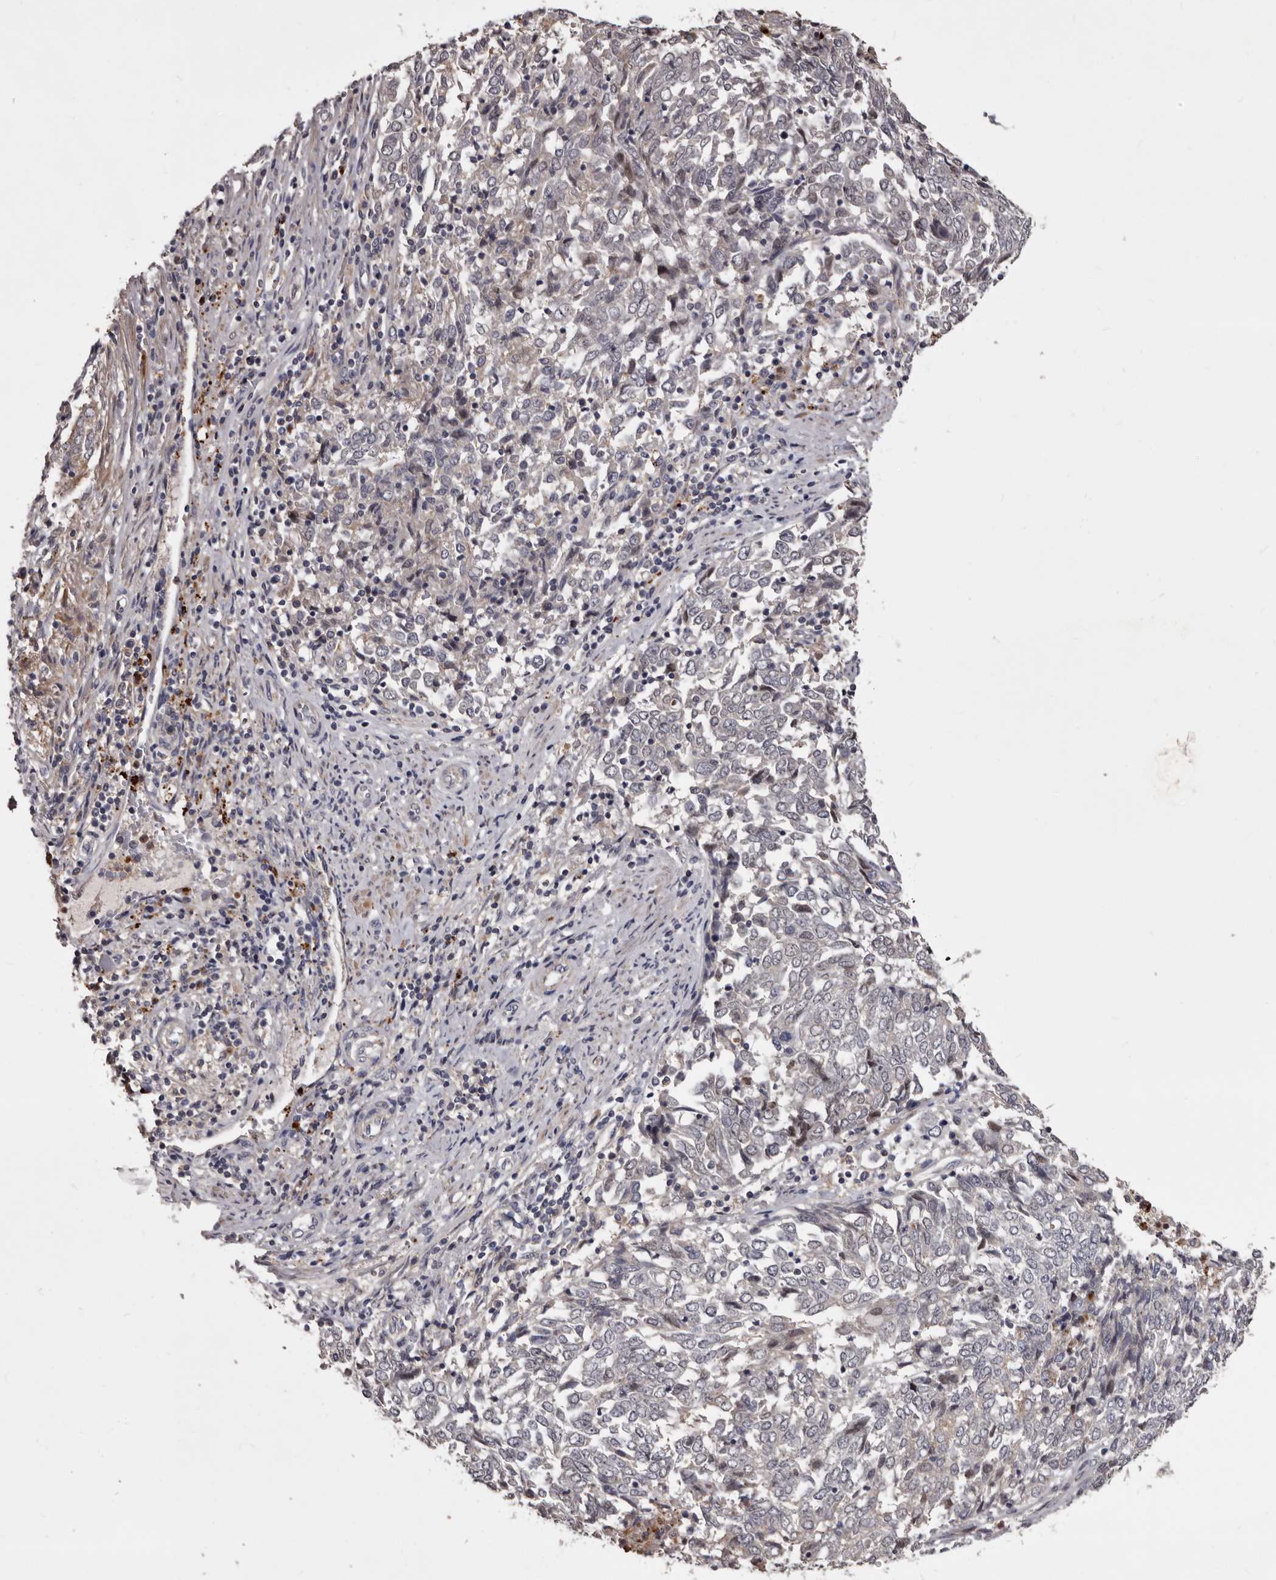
{"staining": {"intensity": "negative", "quantity": "none", "location": "none"}, "tissue": "endometrial cancer", "cell_type": "Tumor cells", "image_type": "cancer", "snomed": [{"axis": "morphology", "description": "Adenocarcinoma, NOS"}, {"axis": "topography", "description": "Endometrium"}], "caption": "Adenocarcinoma (endometrial) stained for a protein using IHC displays no staining tumor cells.", "gene": "SLC10A4", "patient": {"sex": "female", "age": 80}}